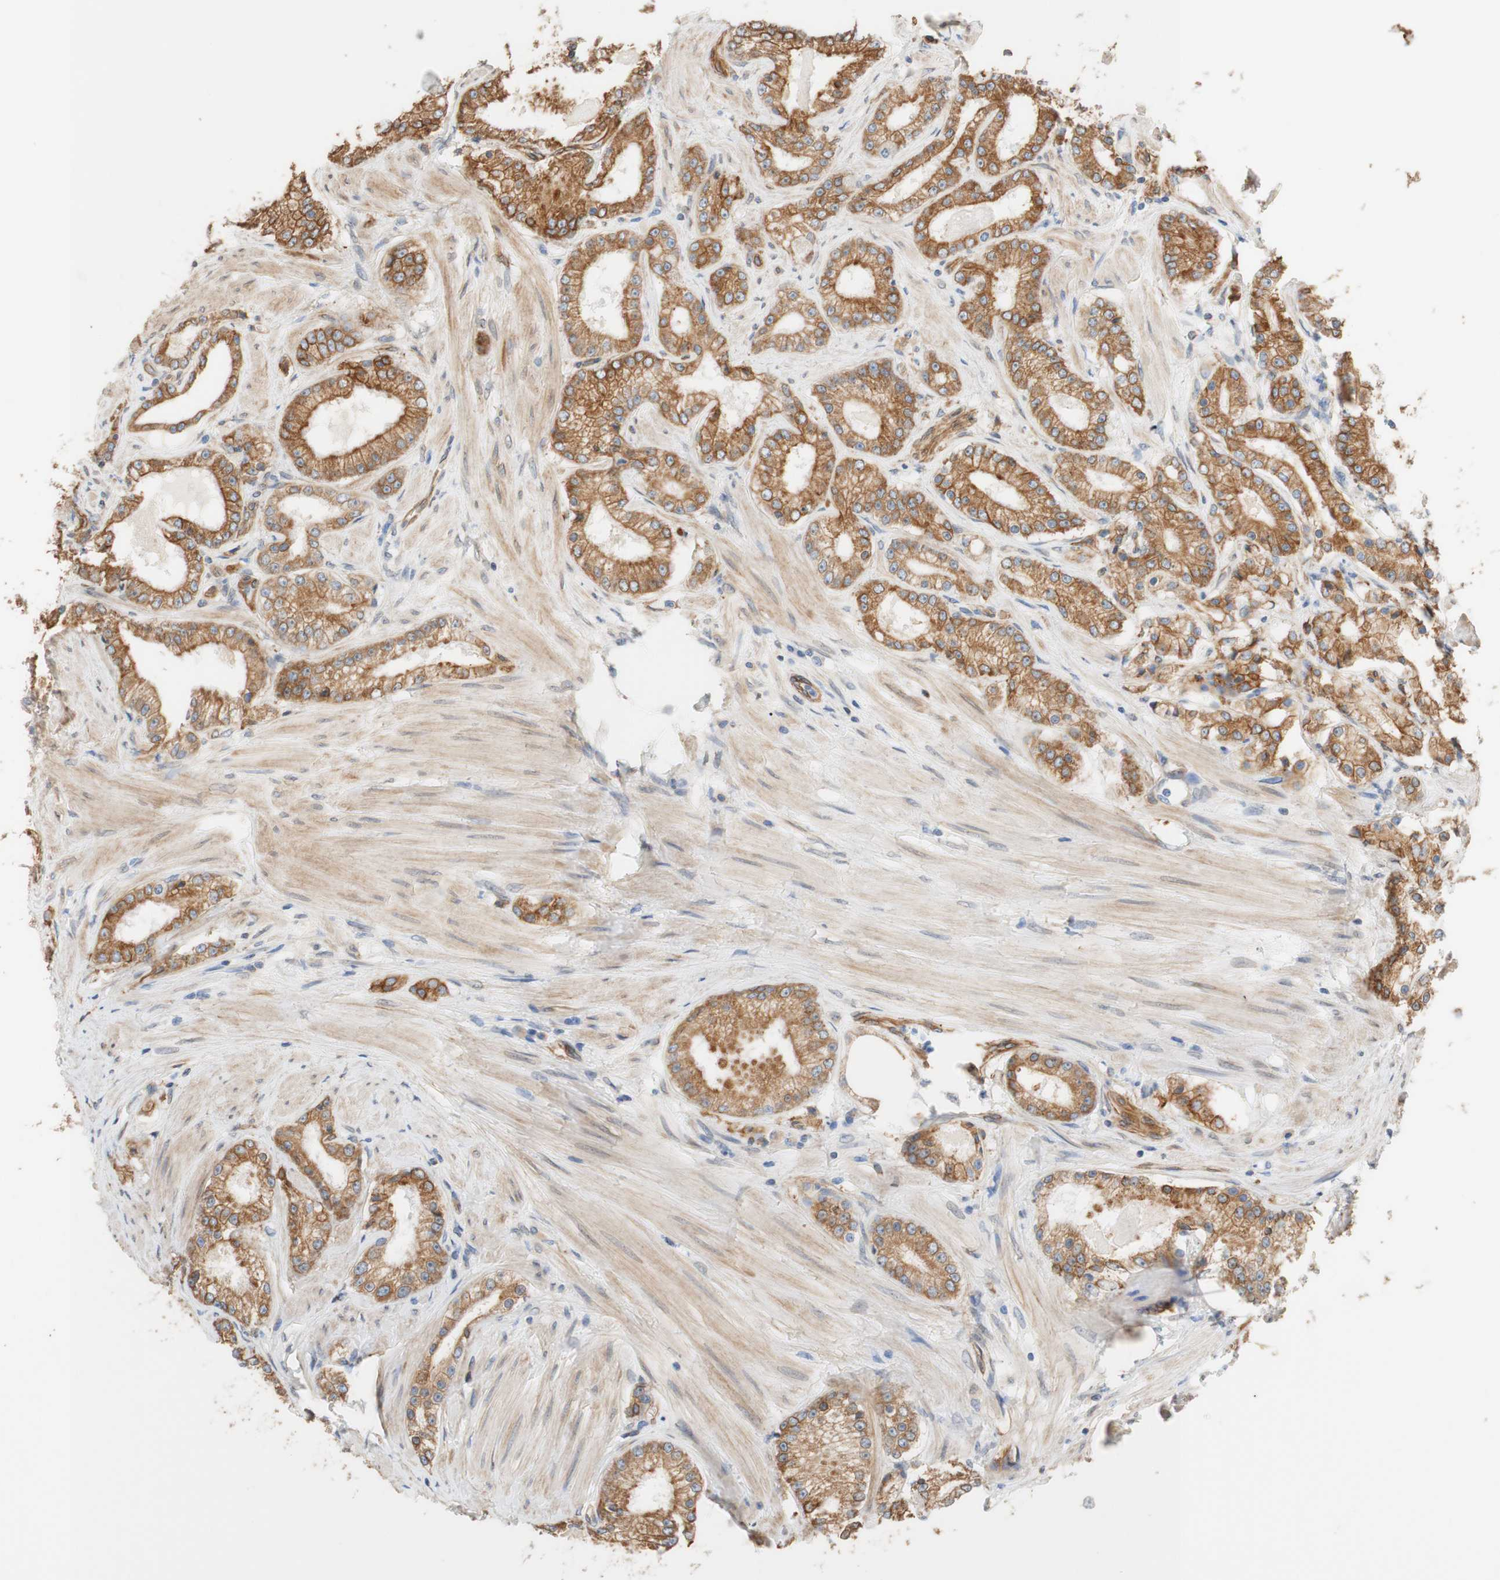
{"staining": {"intensity": "moderate", "quantity": ">75%", "location": "cytoplasmic/membranous"}, "tissue": "prostate cancer", "cell_type": "Tumor cells", "image_type": "cancer", "snomed": [{"axis": "morphology", "description": "Adenocarcinoma, Low grade"}, {"axis": "topography", "description": "Prostate"}], "caption": "Protein staining demonstrates moderate cytoplasmic/membranous expression in about >75% of tumor cells in low-grade adenocarcinoma (prostate).", "gene": "ENDOD1", "patient": {"sex": "male", "age": 63}}